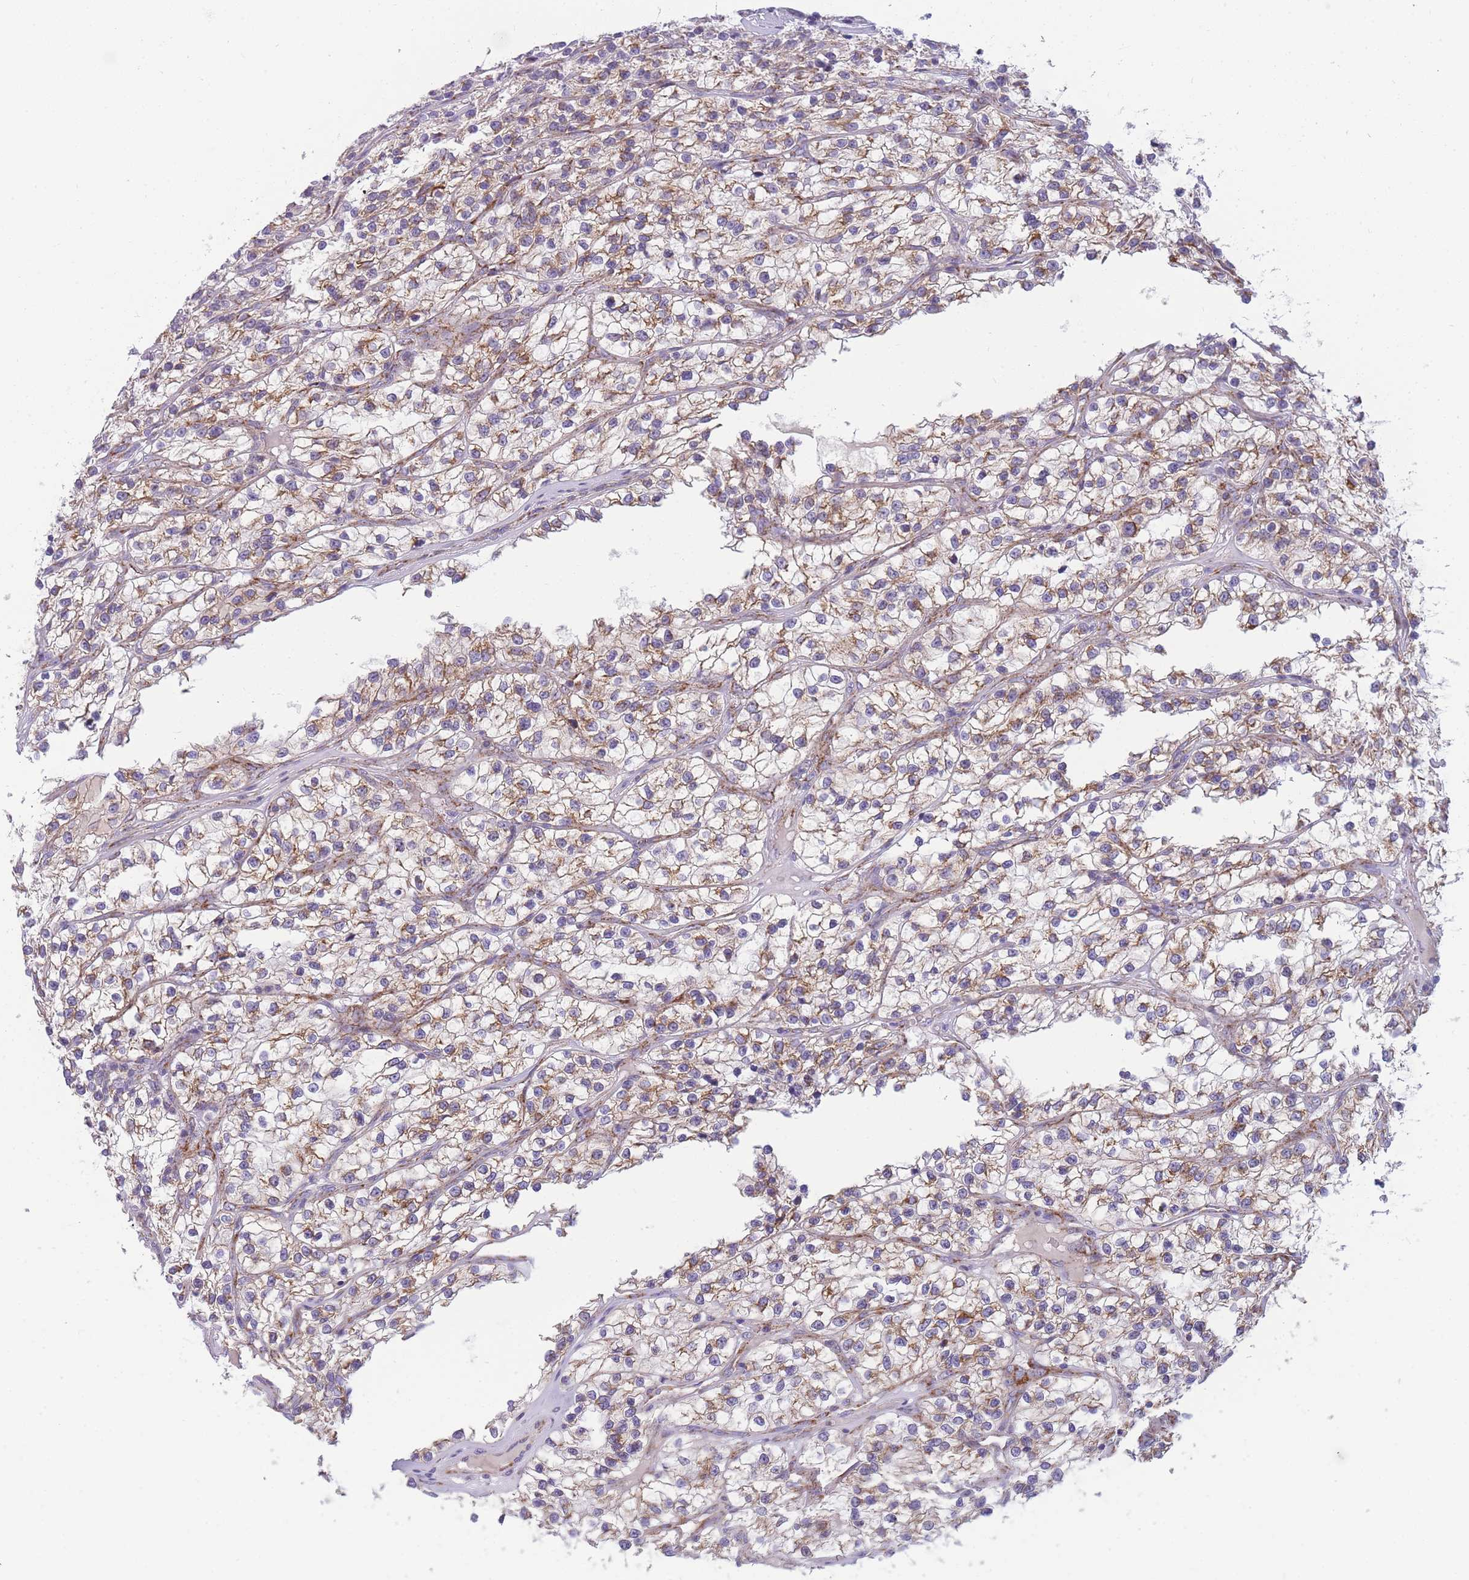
{"staining": {"intensity": "moderate", "quantity": "25%-75%", "location": "cytoplasmic/membranous"}, "tissue": "renal cancer", "cell_type": "Tumor cells", "image_type": "cancer", "snomed": [{"axis": "morphology", "description": "Adenocarcinoma, NOS"}, {"axis": "topography", "description": "Kidney"}], "caption": "Human renal cancer stained with a brown dye reveals moderate cytoplasmic/membranous positive expression in about 25%-75% of tumor cells.", "gene": "MRPS11", "patient": {"sex": "female", "age": 57}}